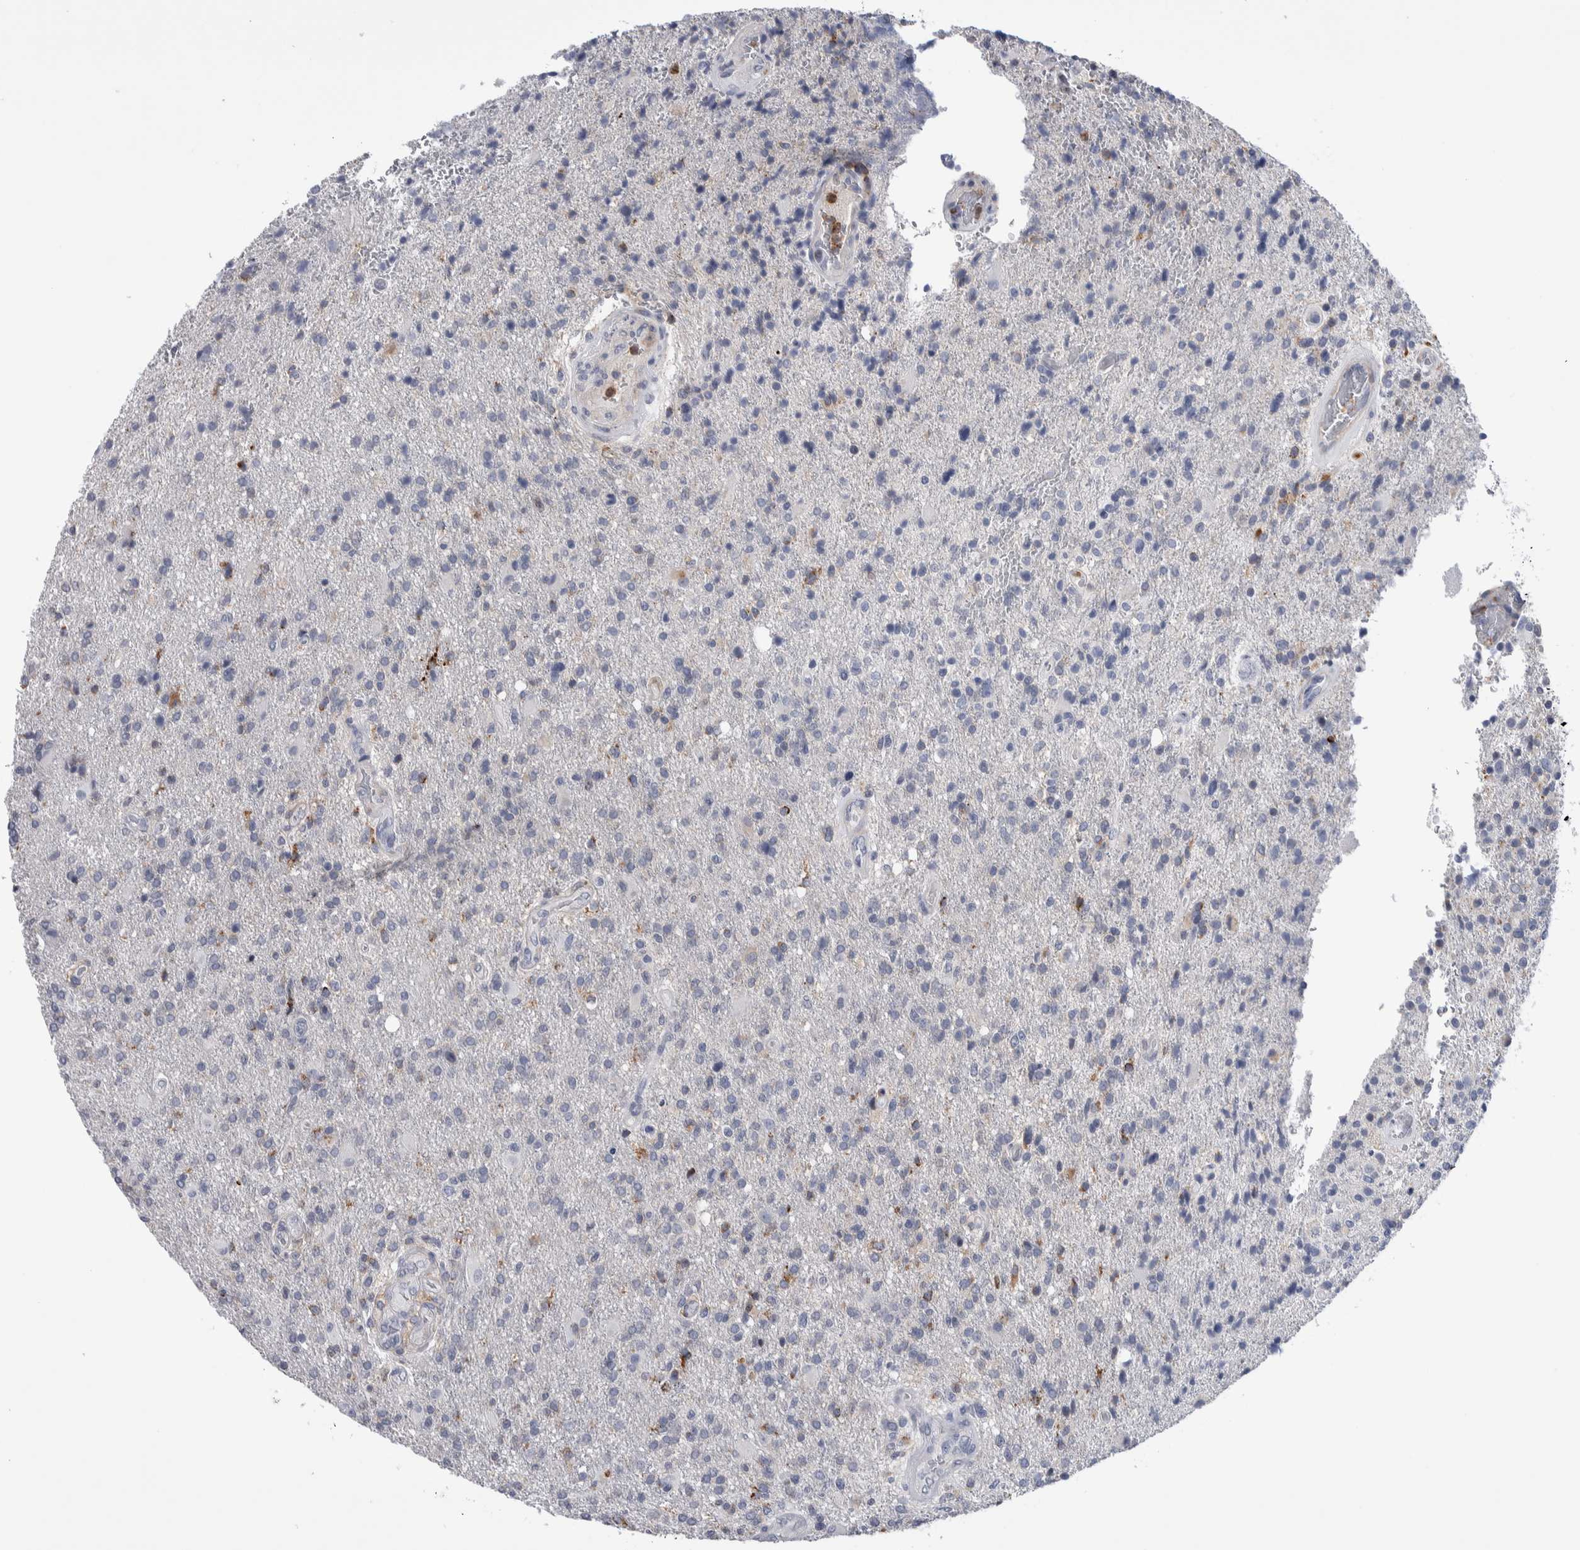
{"staining": {"intensity": "negative", "quantity": "none", "location": "none"}, "tissue": "glioma", "cell_type": "Tumor cells", "image_type": "cancer", "snomed": [{"axis": "morphology", "description": "Glioma, malignant, High grade"}, {"axis": "topography", "description": "Brain"}], "caption": "This is an IHC image of glioma. There is no expression in tumor cells.", "gene": "LURAP1L", "patient": {"sex": "male", "age": 72}}